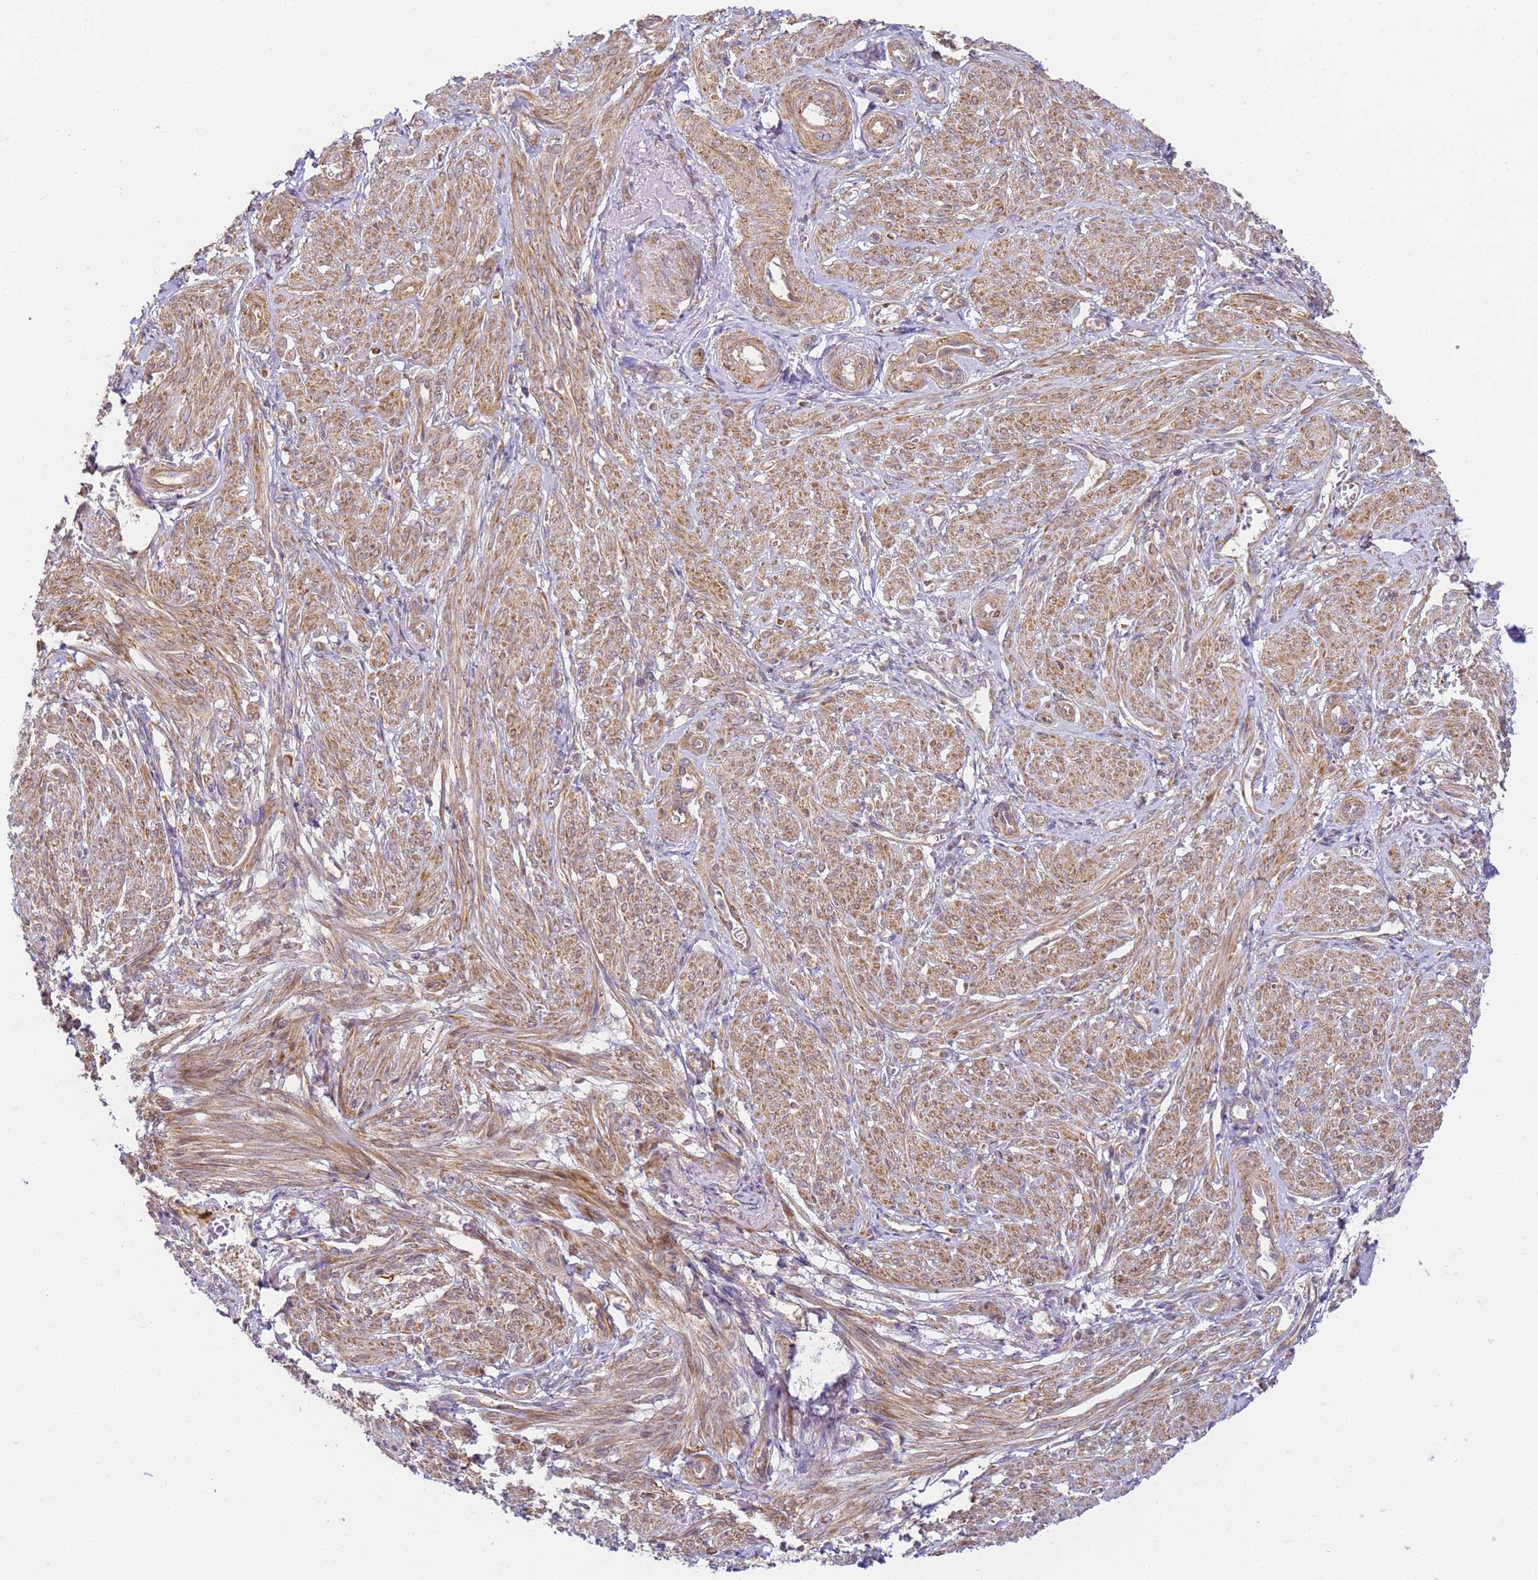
{"staining": {"intensity": "moderate", "quantity": "25%-75%", "location": "cytoplasmic/membranous"}, "tissue": "smooth muscle", "cell_type": "Smooth muscle cells", "image_type": "normal", "snomed": [{"axis": "morphology", "description": "Normal tissue, NOS"}, {"axis": "topography", "description": "Smooth muscle"}], "caption": "Protein positivity by immunohistochemistry (IHC) exhibits moderate cytoplasmic/membranous staining in approximately 25%-75% of smooth muscle cells in unremarkable smooth muscle. (DAB IHC, brown staining for protein, blue staining for nuclei).", "gene": "RPL13A", "patient": {"sex": "female", "age": 39}}